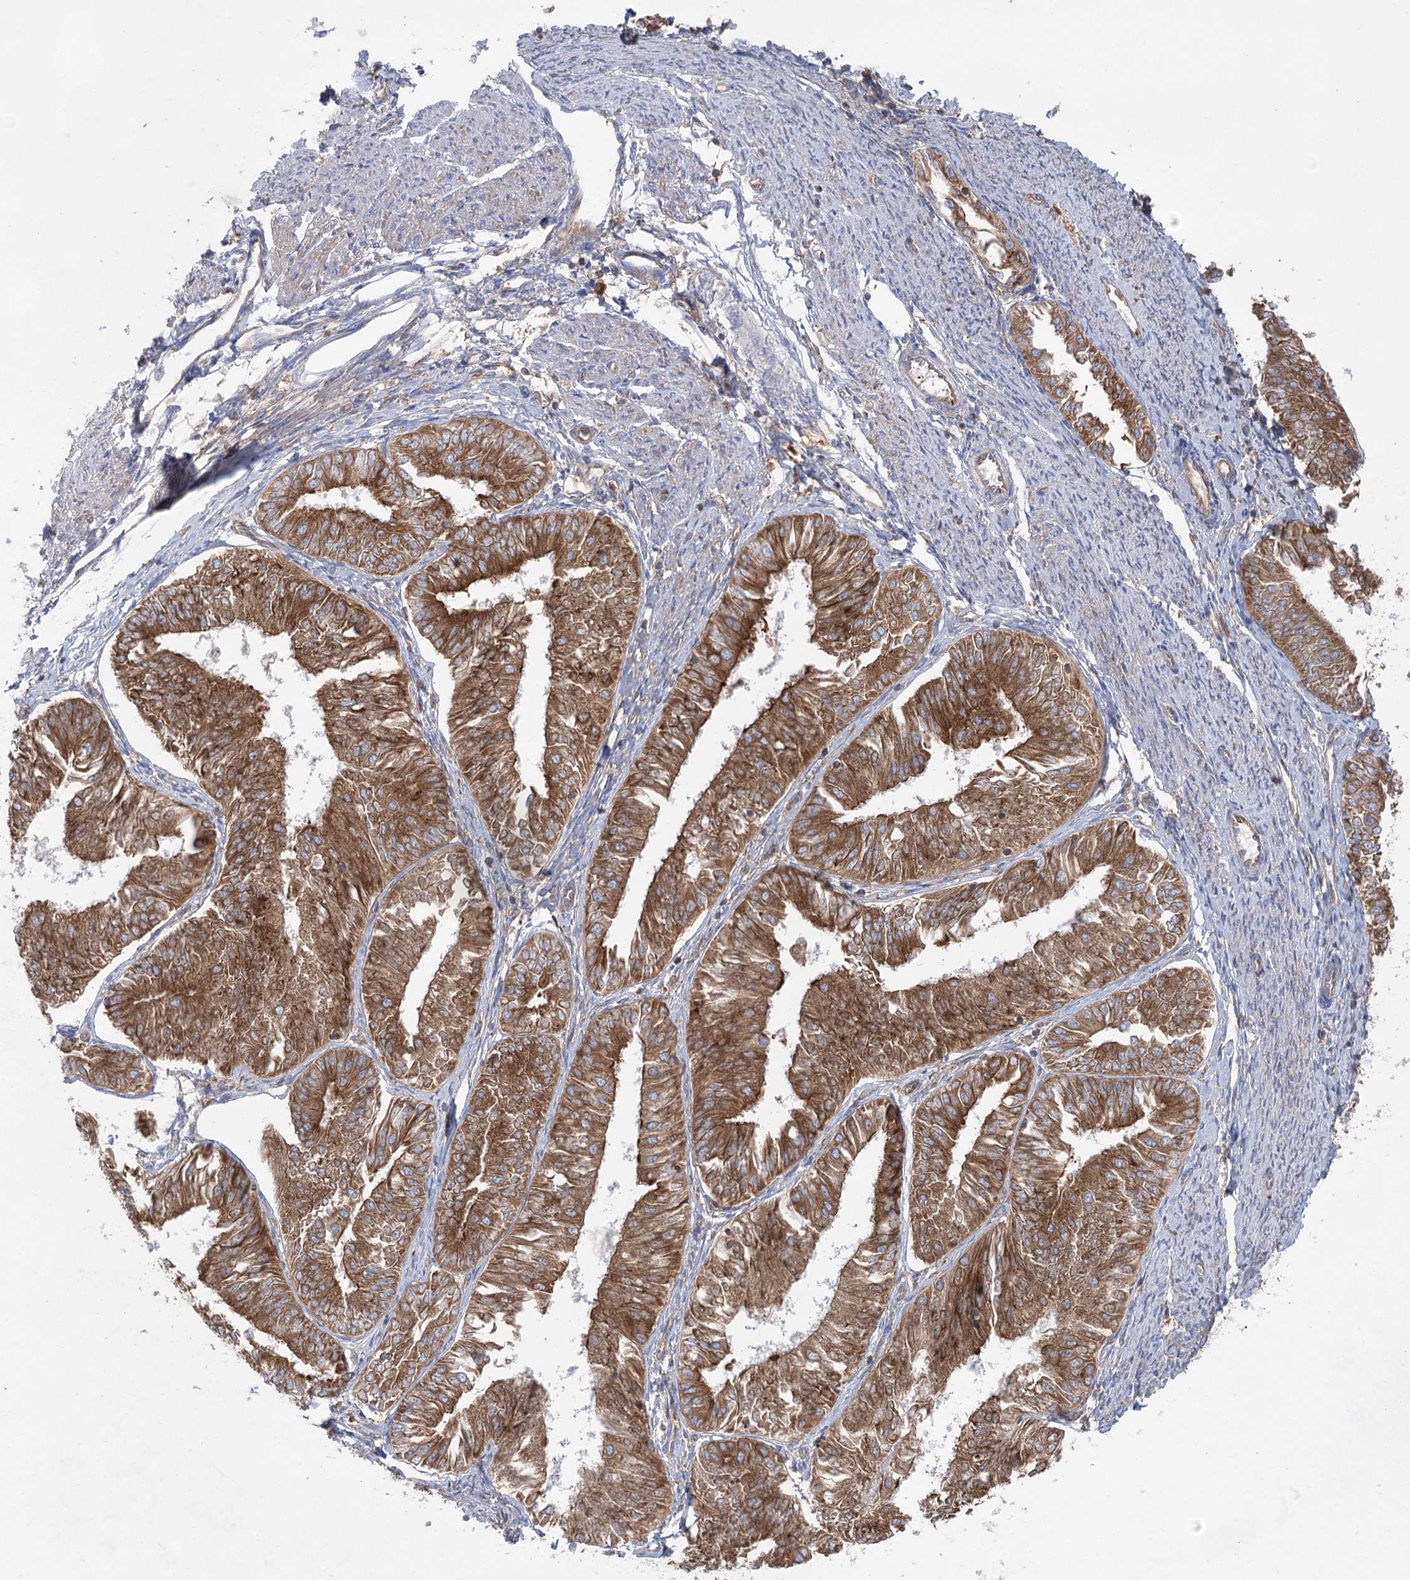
{"staining": {"intensity": "strong", "quantity": ">75%", "location": "cytoplasmic/membranous"}, "tissue": "endometrial cancer", "cell_type": "Tumor cells", "image_type": "cancer", "snomed": [{"axis": "morphology", "description": "Adenocarcinoma, NOS"}, {"axis": "topography", "description": "Endometrium"}], "caption": "This is an image of IHC staining of adenocarcinoma (endometrial), which shows strong expression in the cytoplasmic/membranous of tumor cells.", "gene": "EIF3A", "patient": {"sex": "female", "age": 58}}